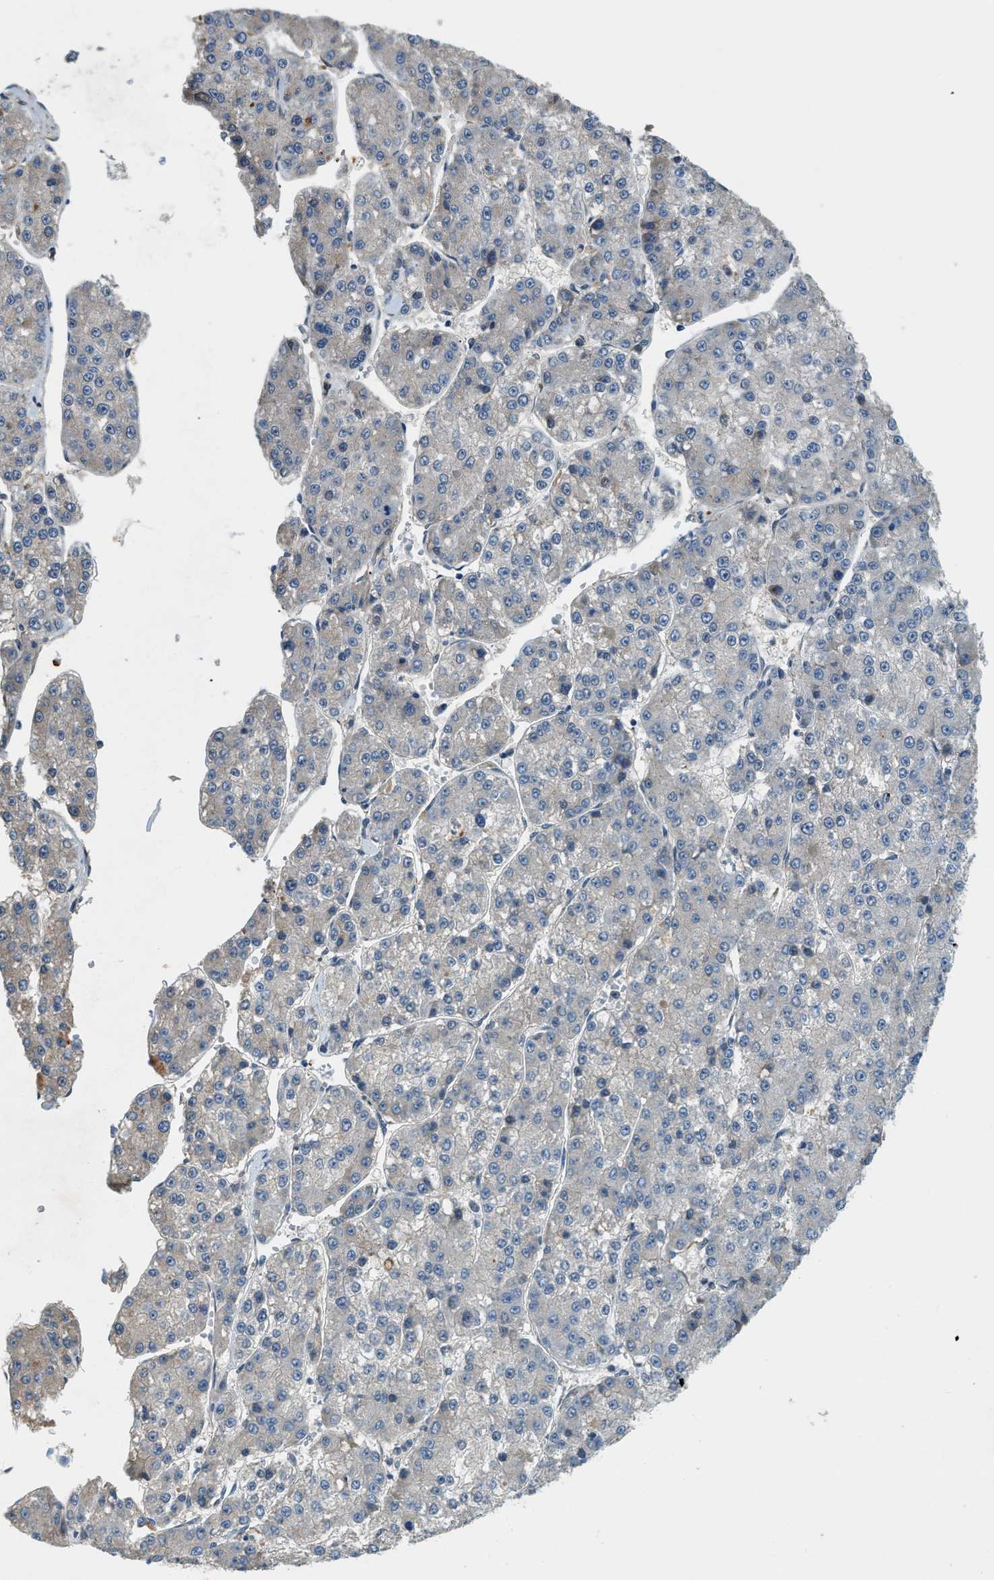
{"staining": {"intensity": "negative", "quantity": "none", "location": "none"}, "tissue": "liver cancer", "cell_type": "Tumor cells", "image_type": "cancer", "snomed": [{"axis": "morphology", "description": "Carcinoma, Hepatocellular, NOS"}, {"axis": "topography", "description": "Liver"}], "caption": "There is no significant expression in tumor cells of liver cancer (hepatocellular carcinoma).", "gene": "CFLAR", "patient": {"sex": "female", "age": 73}}